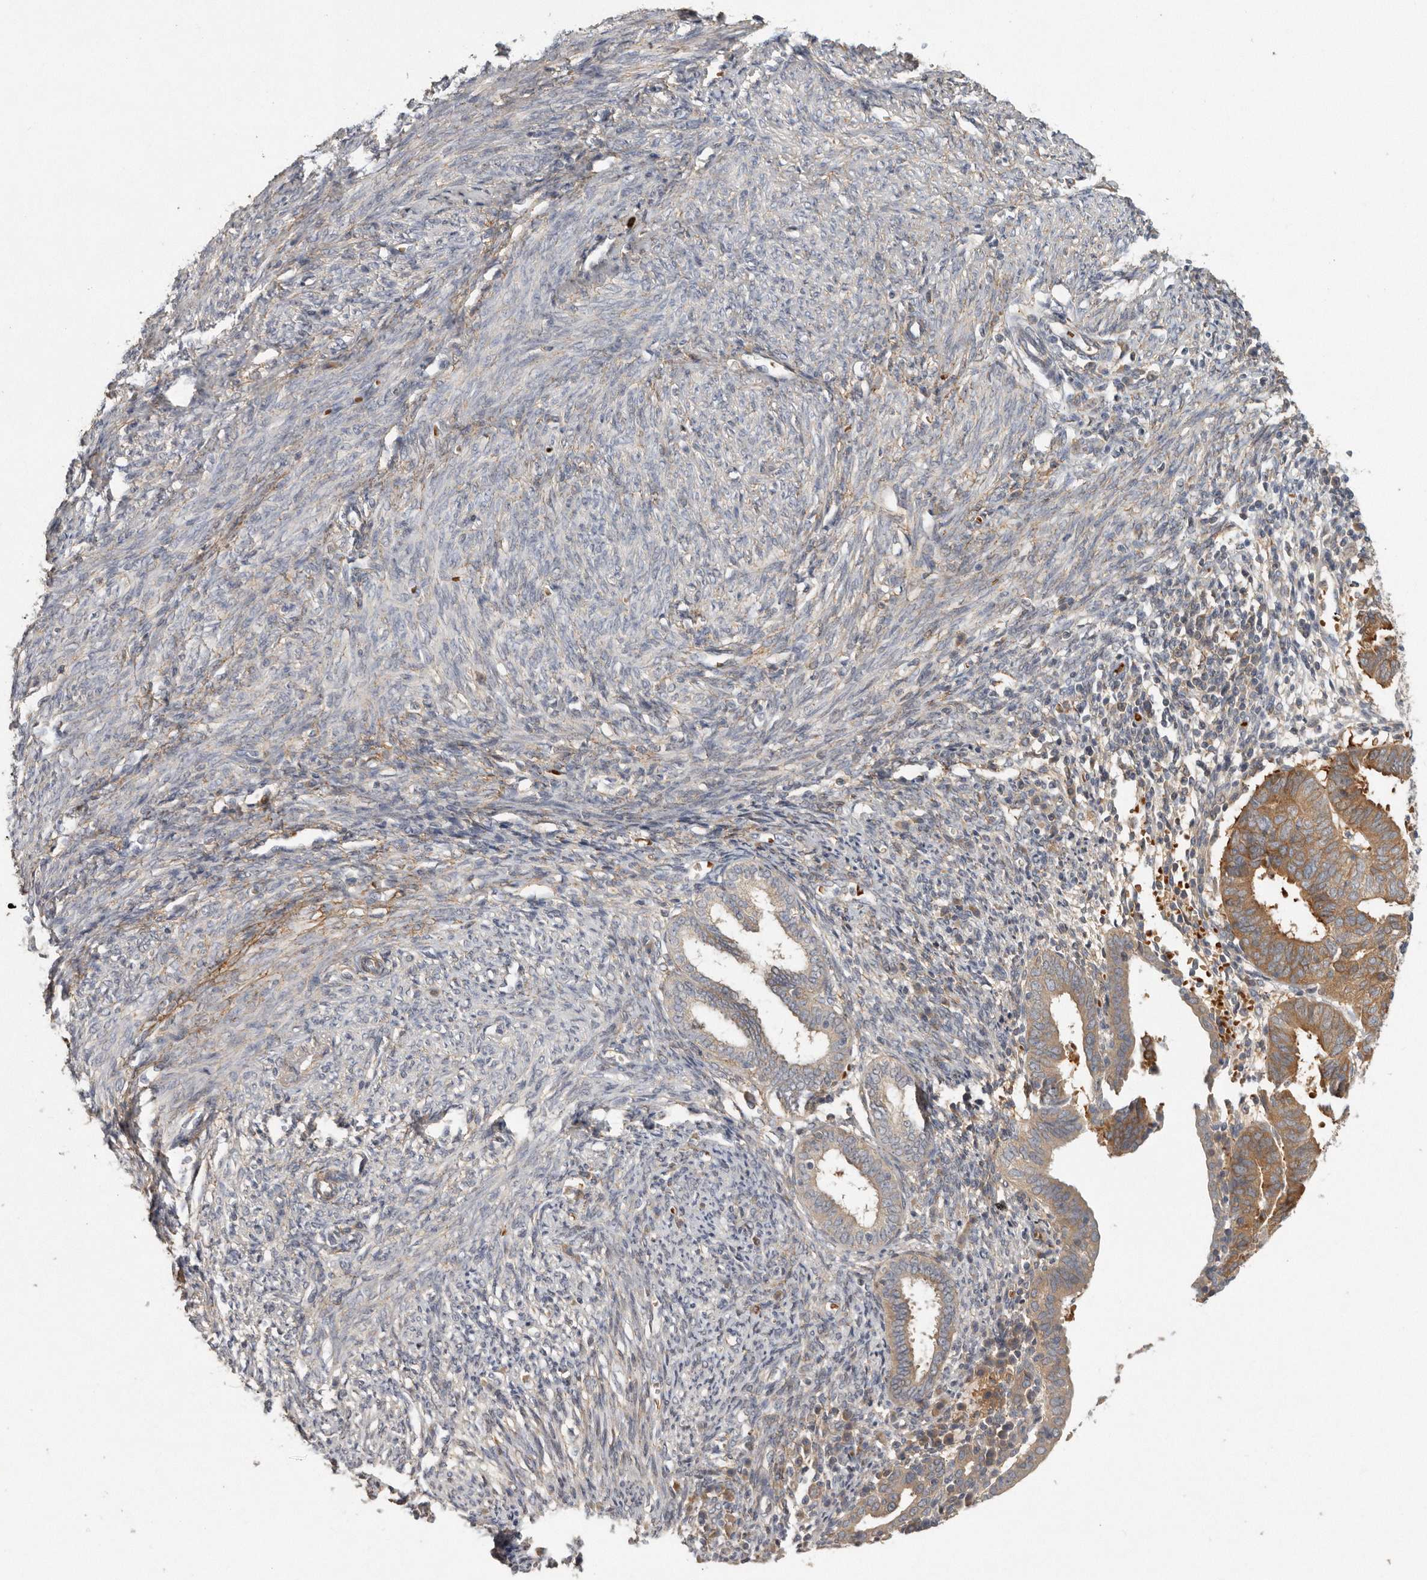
{"staining": {"intensity": "moderate", "quantity": ">75%", "location": "cytoplasmic/membranous"}, "tissue": "endometrial cancer", "cell_type": "Tumor cells", "image_type": "cancer", "snomed": [{"axis": "morphology", "description": "Adenocarcinoma, NOS"}, {"axis": "topography", "description": "Uterus"}], "caption": "DAB (3,3'-diaminobenzidine) immunohistochemical staining of human endometrial cancer demonstrates moderate cytoplasmic/membranous protein expression in about >75% of tumor cells. (IHC, brightfield microscopy, high magnification).", "gene": "CFAP298", "patient": {"sex": "female", "age": 77}}